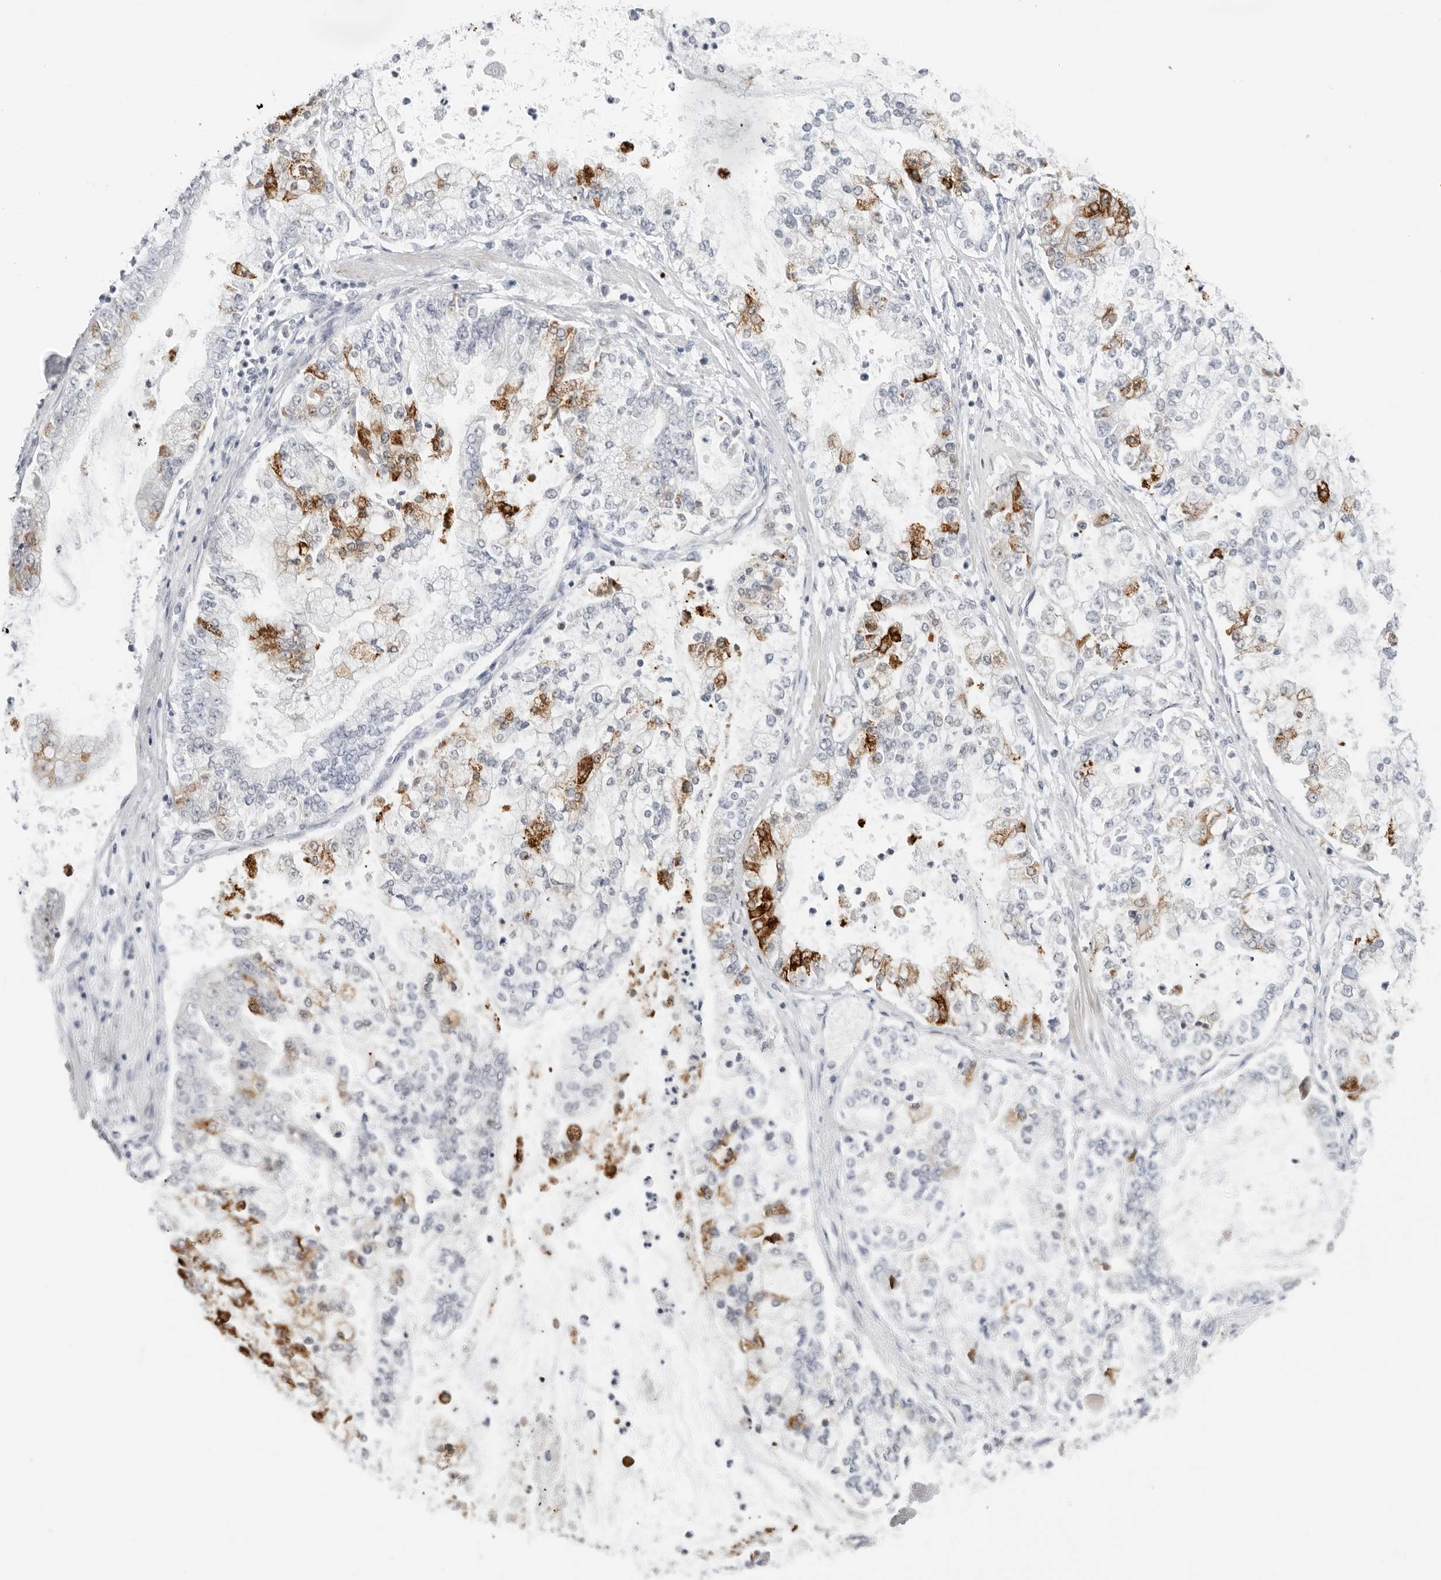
{"staining": {"intensity": "strong", "quantity": "25%-75%", "location": "cytoplasmic/membranous,nuclear"}, "tissue": "stomach cancer", "cell_type": "Tumor cells", "image_type": "cancer", "snomed": [{"axis": "morphology", "description": "Adenocarcinoma, NOS"}, {"axis": "topography", "description": "Stomach"}], "caption": "Stomach adenocarcinoma tissue displays strong cytoplasmic/membranous and nuclear staining in about 25%-75% of tumor cells, visualized by immunohistochemistry.", "gene": "FOXK2", "patient": {"sex": "male", "age": 76}}